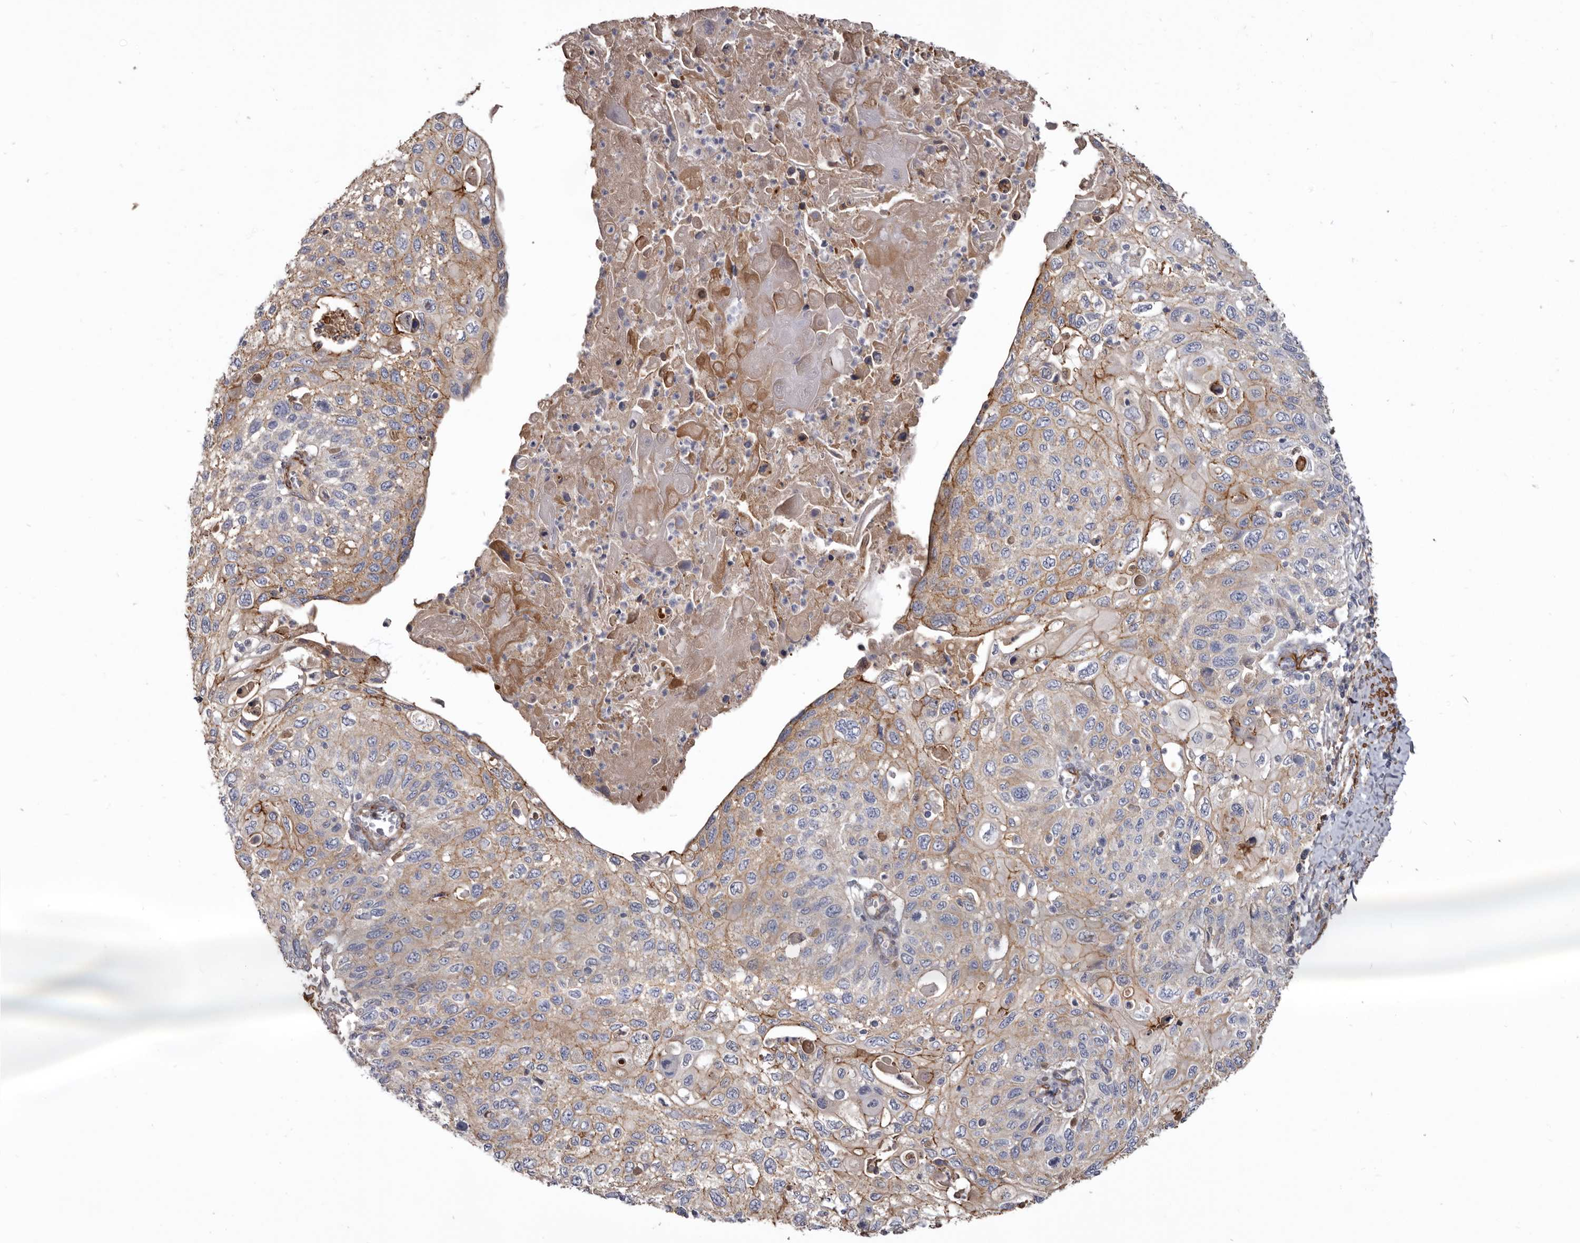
{"staining": {"intensity": "moderate", "quantity": "25%-75%", "location": "cytoplasmic/membranous"}, "tissue": "cervical cancer", "cell_type": "Tumor cells", "image_type": "cancer", "snomed": [{"axis": "morphology", "description": "Squamous cell carcinoma, NOS"}, {"axis": "topography", "description": "Cervix"}], "caption": "This is a micrograph of immunohistochemistry staining of cervical cancer (squamous cell carcinoma), which shows moderate positivity in the cytoplasmic/membranous of tumor cells.", "gene": "CGN", "patient": {"sex": "female", "age": 70}}